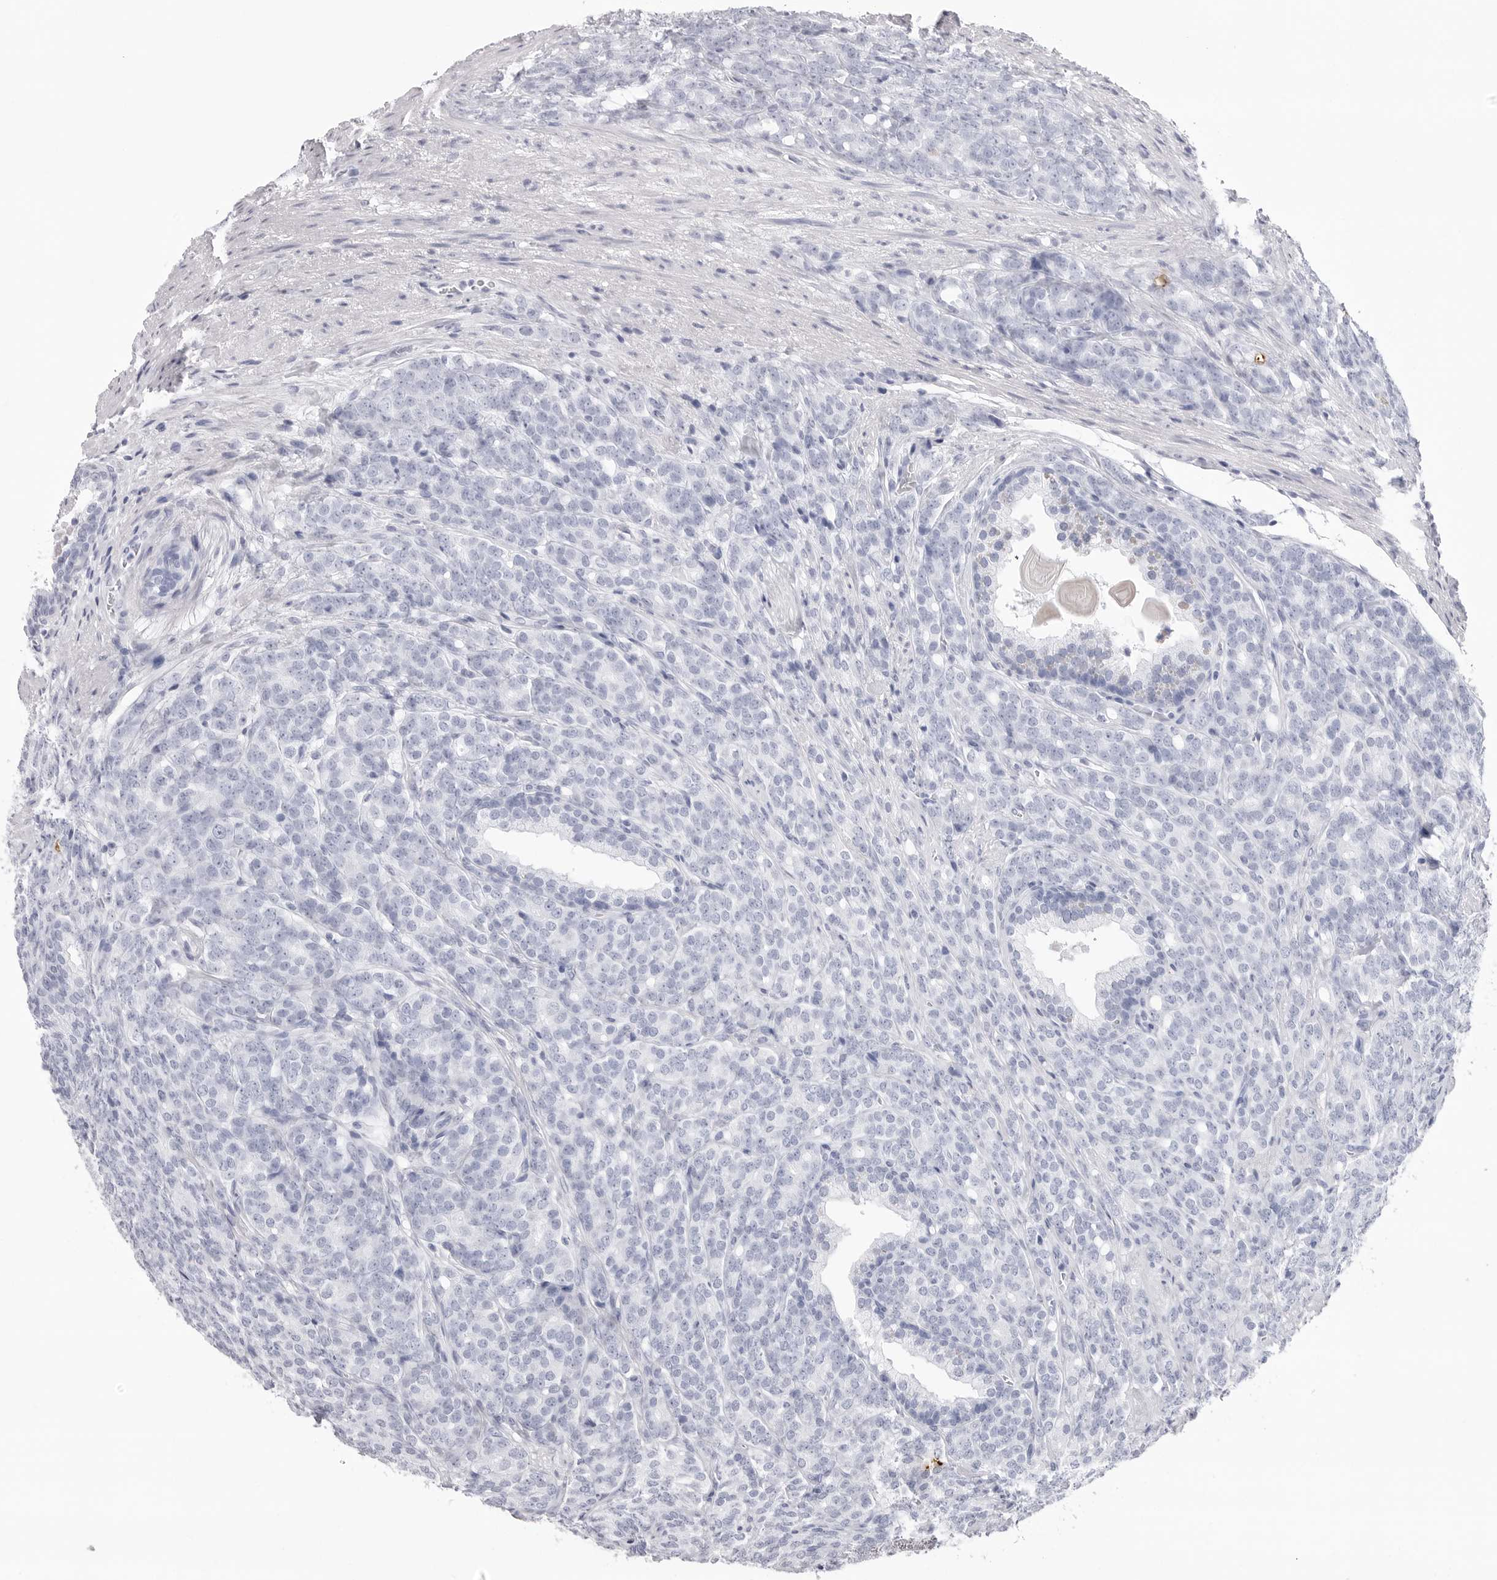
{"staining": {"intensity": "negative", "quantity": "none", "location": "none"}, "tissue": "prostate cancer", "cell_type": "Tumor cells", "image_type": "cancer", "snomed": [{"axis": "morphology", "description": "Adenocarcinoma, High grade"}, {"axis": "topography", "description": "Prostate"}], "caption": "This is an IHC micrograph of adenocarcinoma (high-grade) (prostate). There is no positivity in tumor cells.", "gene": "CST2", "patient": {"sex": "male", "age": 62}}